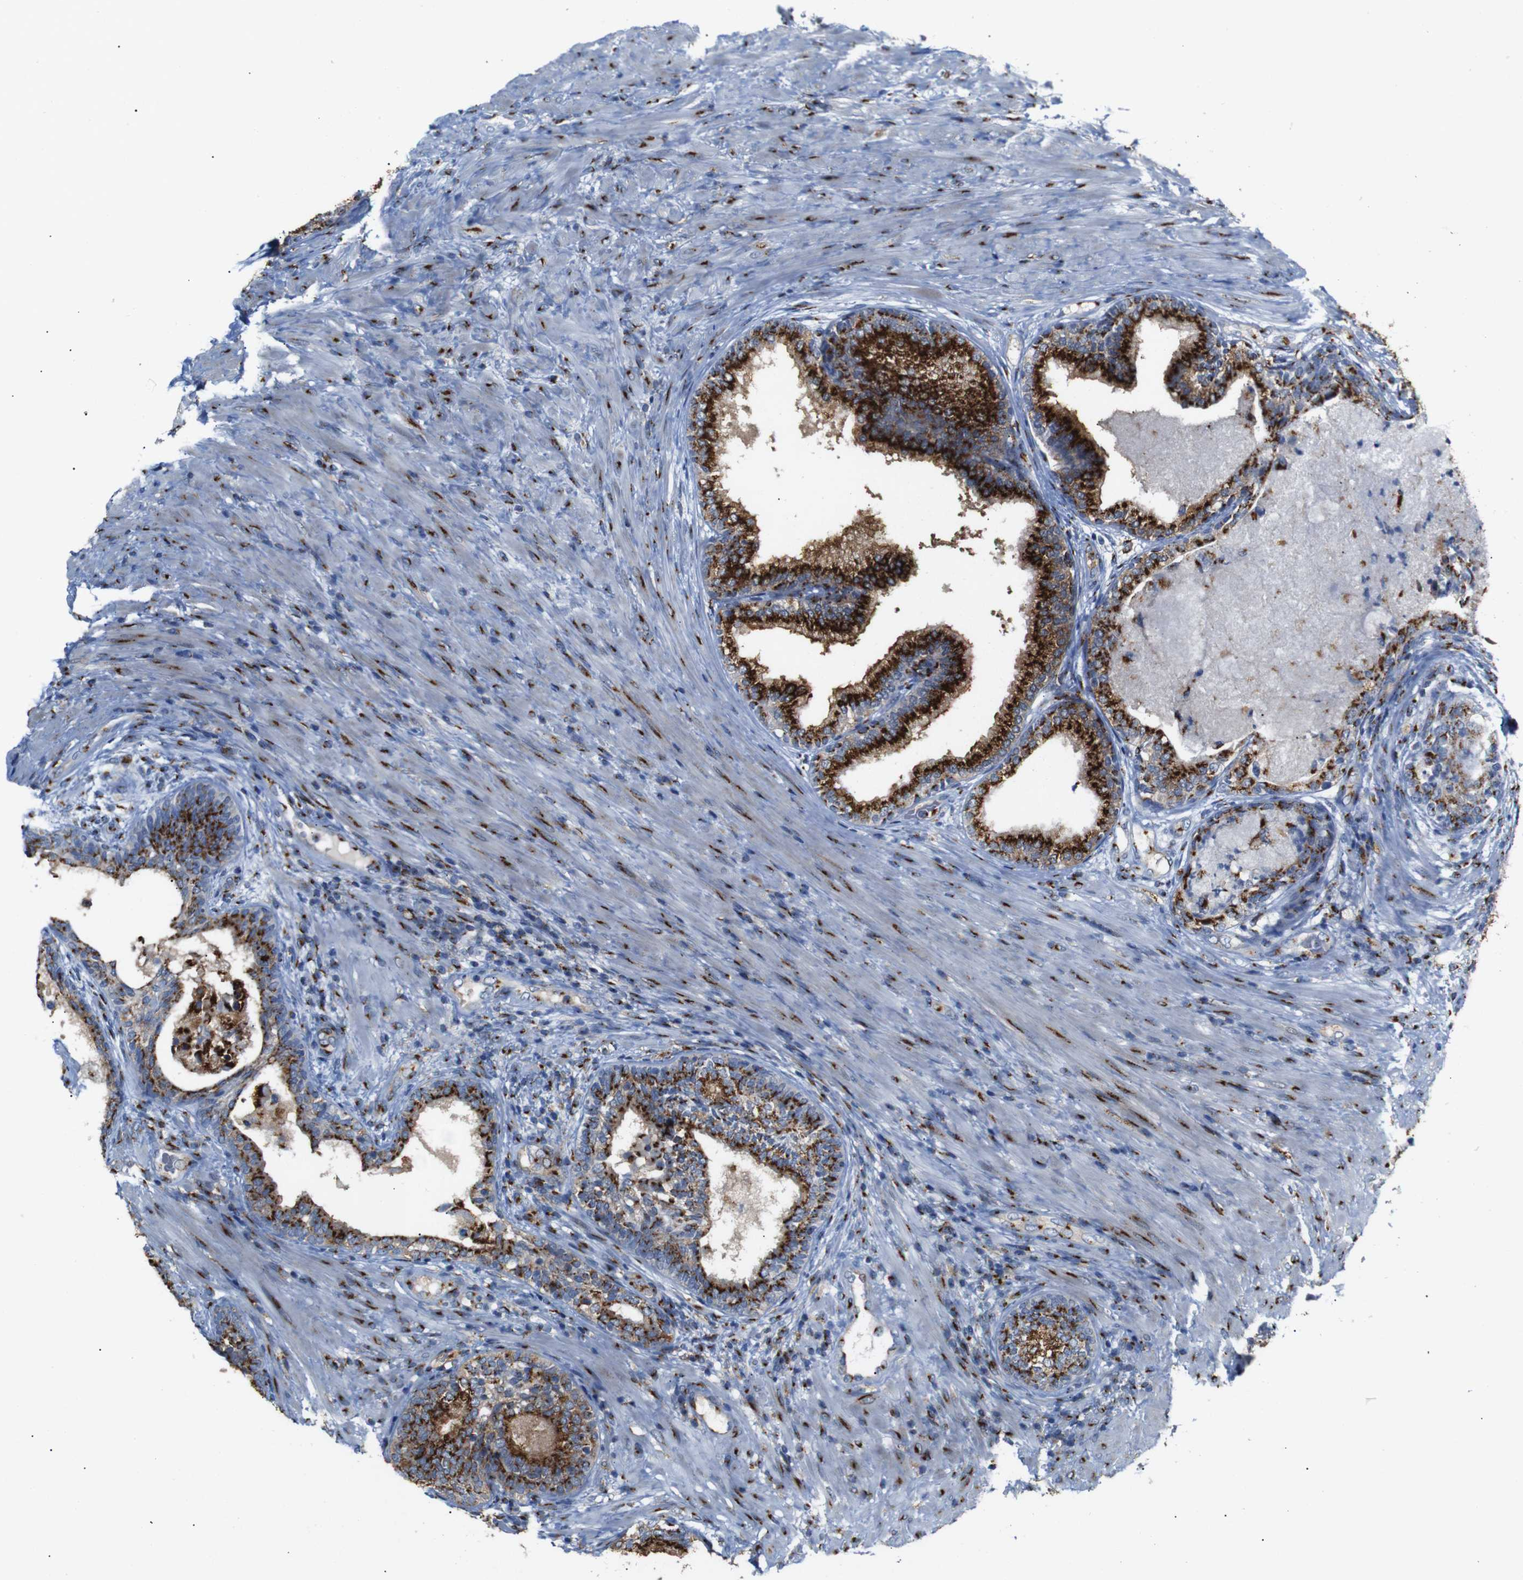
{"staining": {"intensity": "strong", "quantity": ">75%", "location": "cytoplasmic/membranous"}, "tissue": "prostate", "cell_type": "Glandular cells", "image_type": "normal", "snomed": [{"axis": "morphology", "description": "Normal tissue, NOS"}, {"axis": "topography", "description": "Prostate"}], "caption": "Normal prostate exhibits strong cytoplasmic/membranous staining in approximately >75% of glandular cells (DAB (3,3'-diaminobenzidine) = brown stain, brightfield microscopy at high magnification)..", "gene": "TGOLN2", "patient": {"sex": "male", "age": 76}}